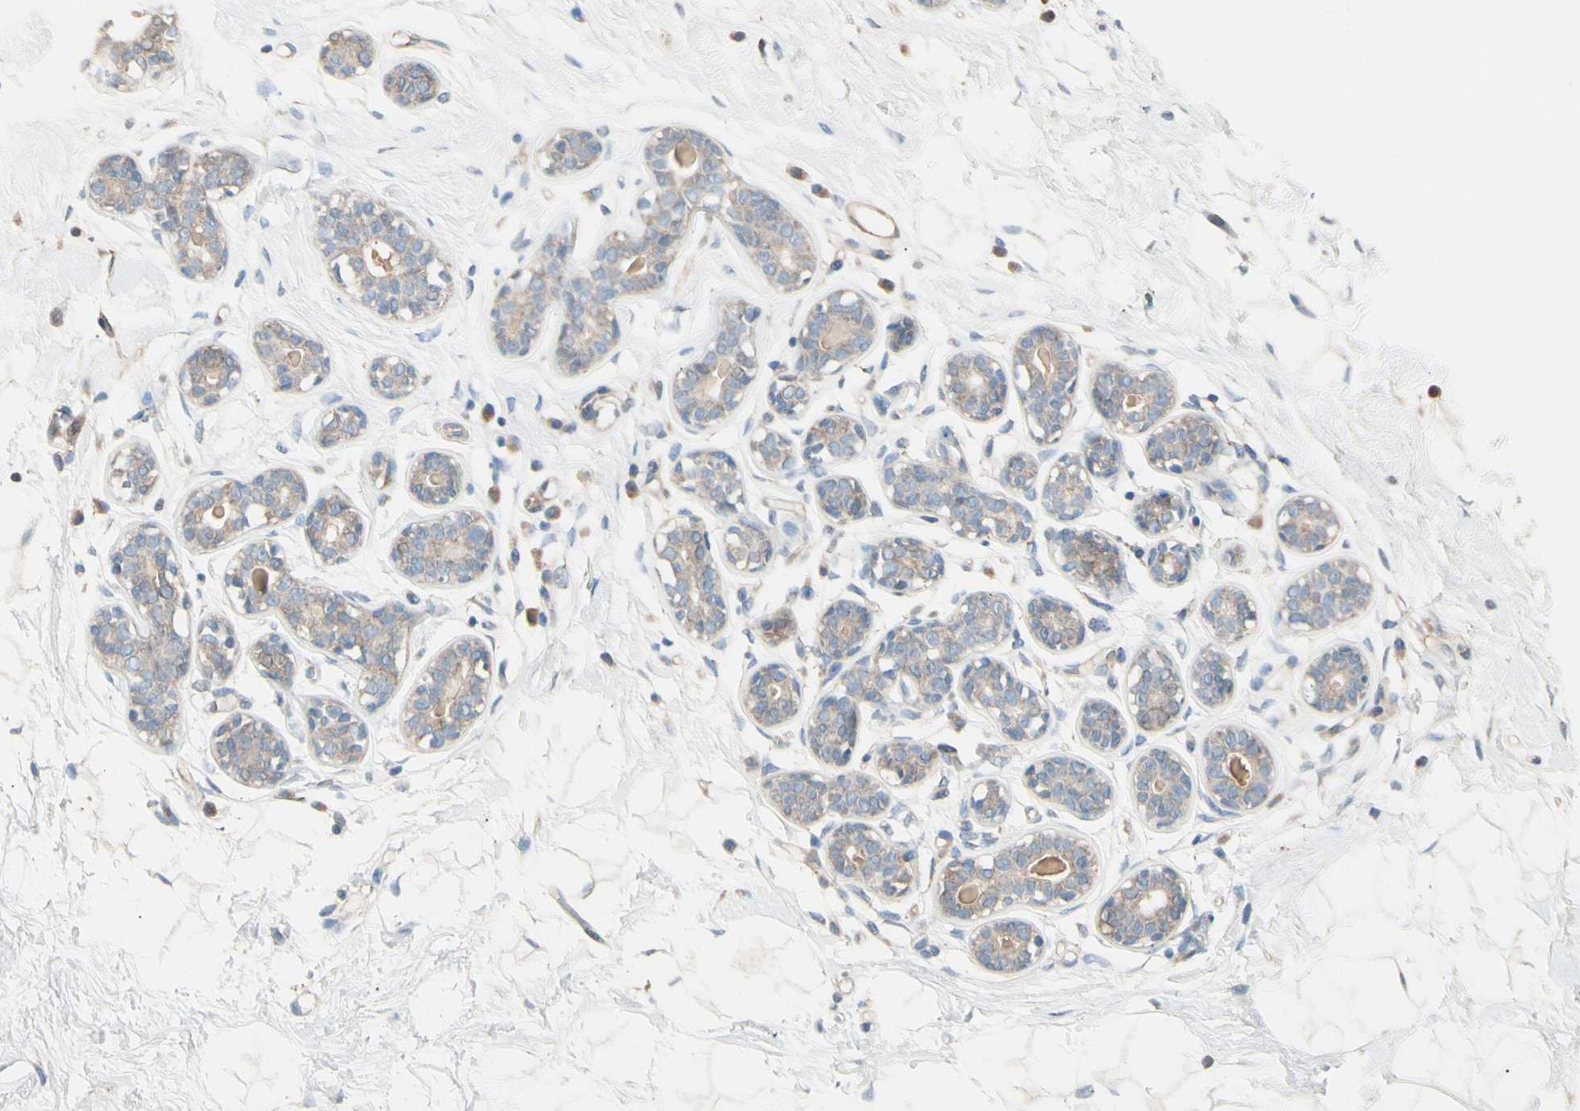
{"staining": {"intensity": "negative", "quantity": "none", "location": "none"}, "tissue": "breast", "cell_type": "Adipocytes", "image_type": "normal", "snomed": [{"axis": "morphology", "description": "Normal tissue, NOS"}, {"axis": "topography", "description": "Breast"}], "caption": "Normal breast was stained to show a protein in brown. There is no significant positivity in adipocytes. (DAB IHC with hematoxylin counter stain).", "gene": "EPHA3", "patient": {"sex": "female", "age": 23}}